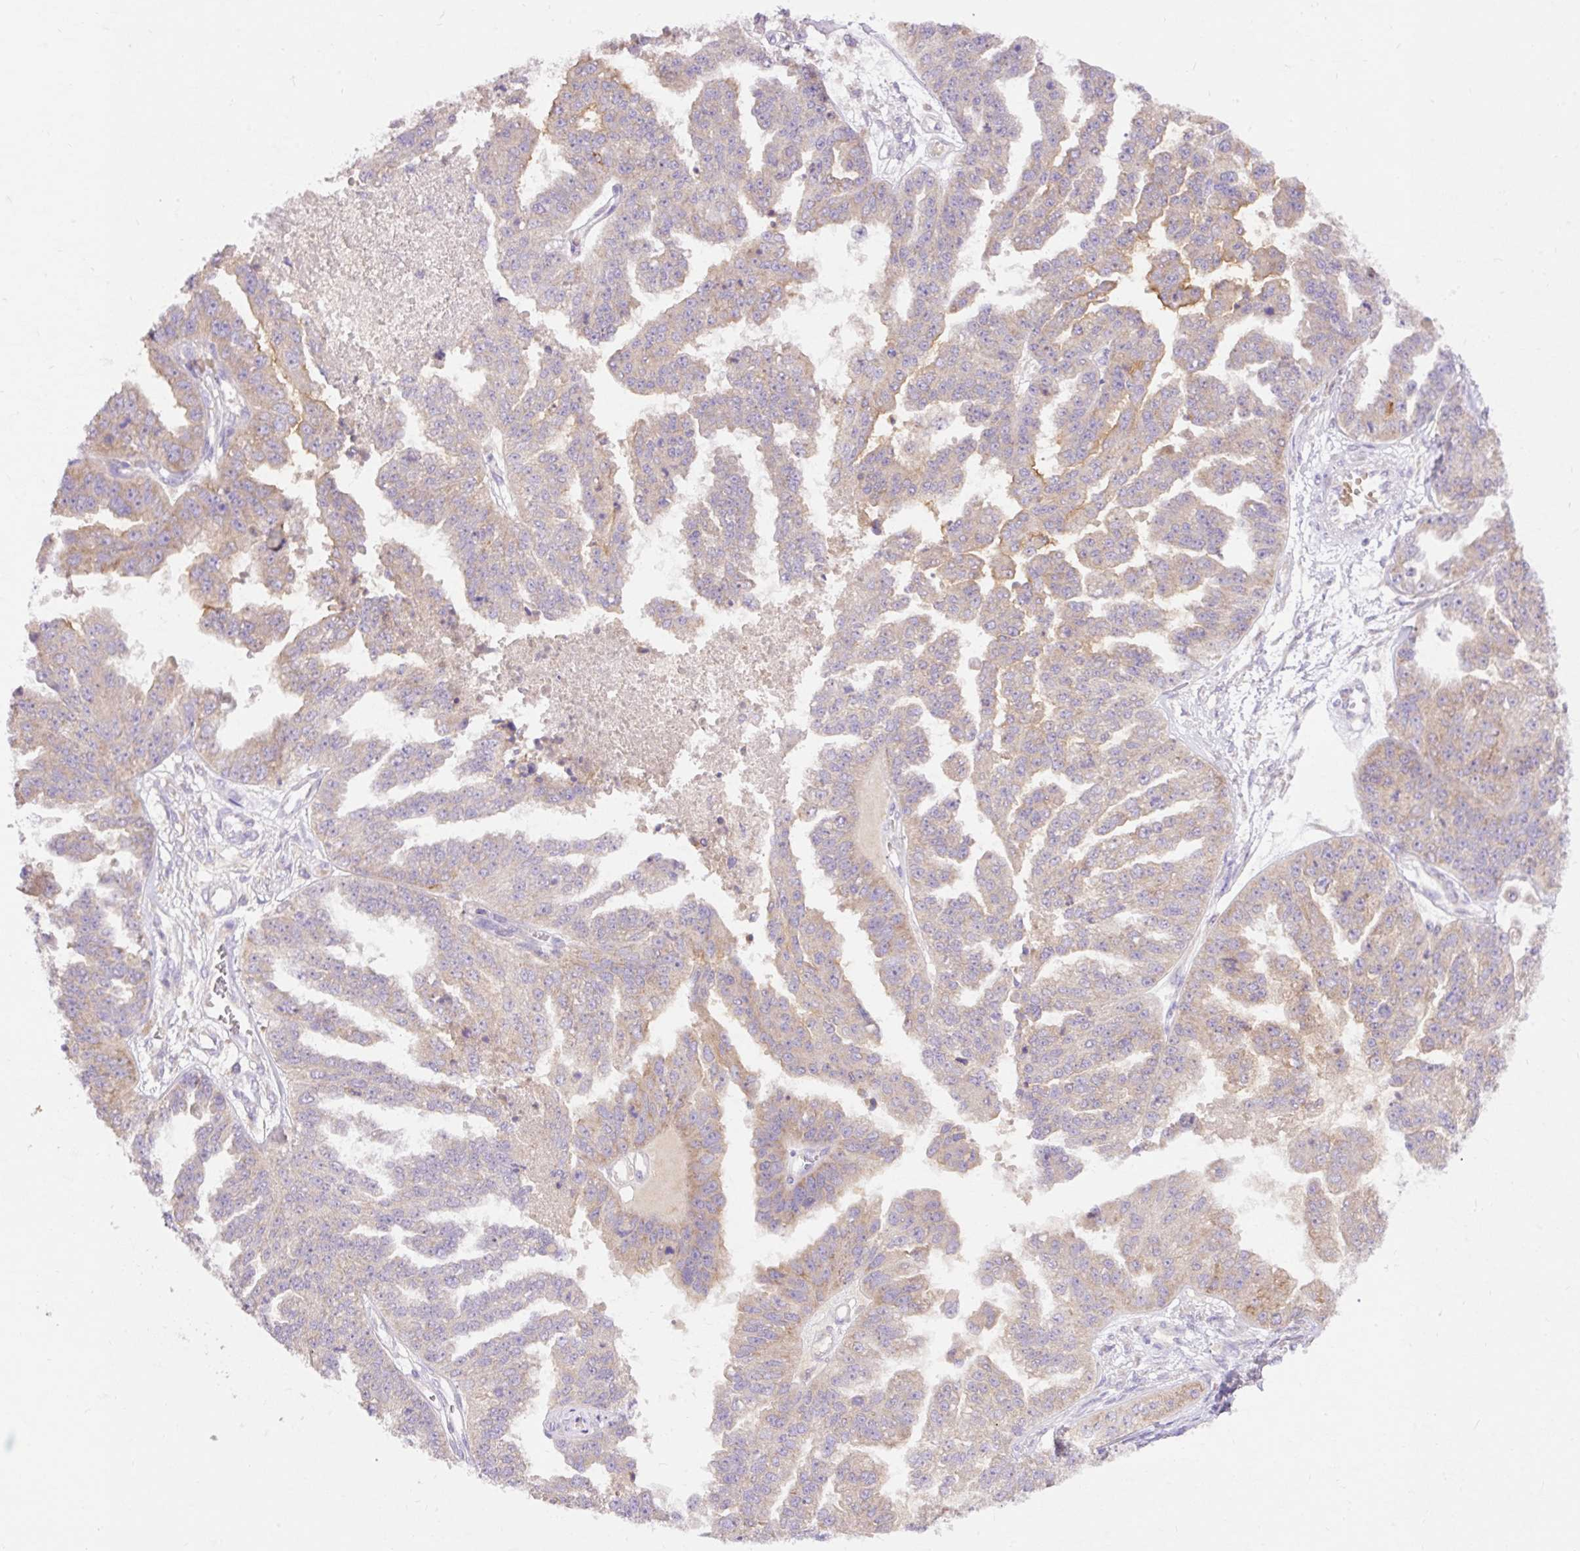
{"staining": {"intensity": "weak", "quantity": "25%-75%", "location": "cytoplasmic/membranous"}, "tissue": "ovarian cancer", "cell_type": "Tumor cells", "image_type": "cancer", "snomed": [{"axis": "morphology", "description": "Cystadenocarcinoma, serous, NOS"}, {"axis": "topography", "description": "Ovary"}], "caption": "IHC (DAB (3,3'-diaminobenzidine)) staining of ovarian cancer demonstrates weak cytoplasmic/membranous protein expression in about 25%-75% of tumor cells.", "gene": "SEC63", "patient": {"sex": "female", "age": 58}}